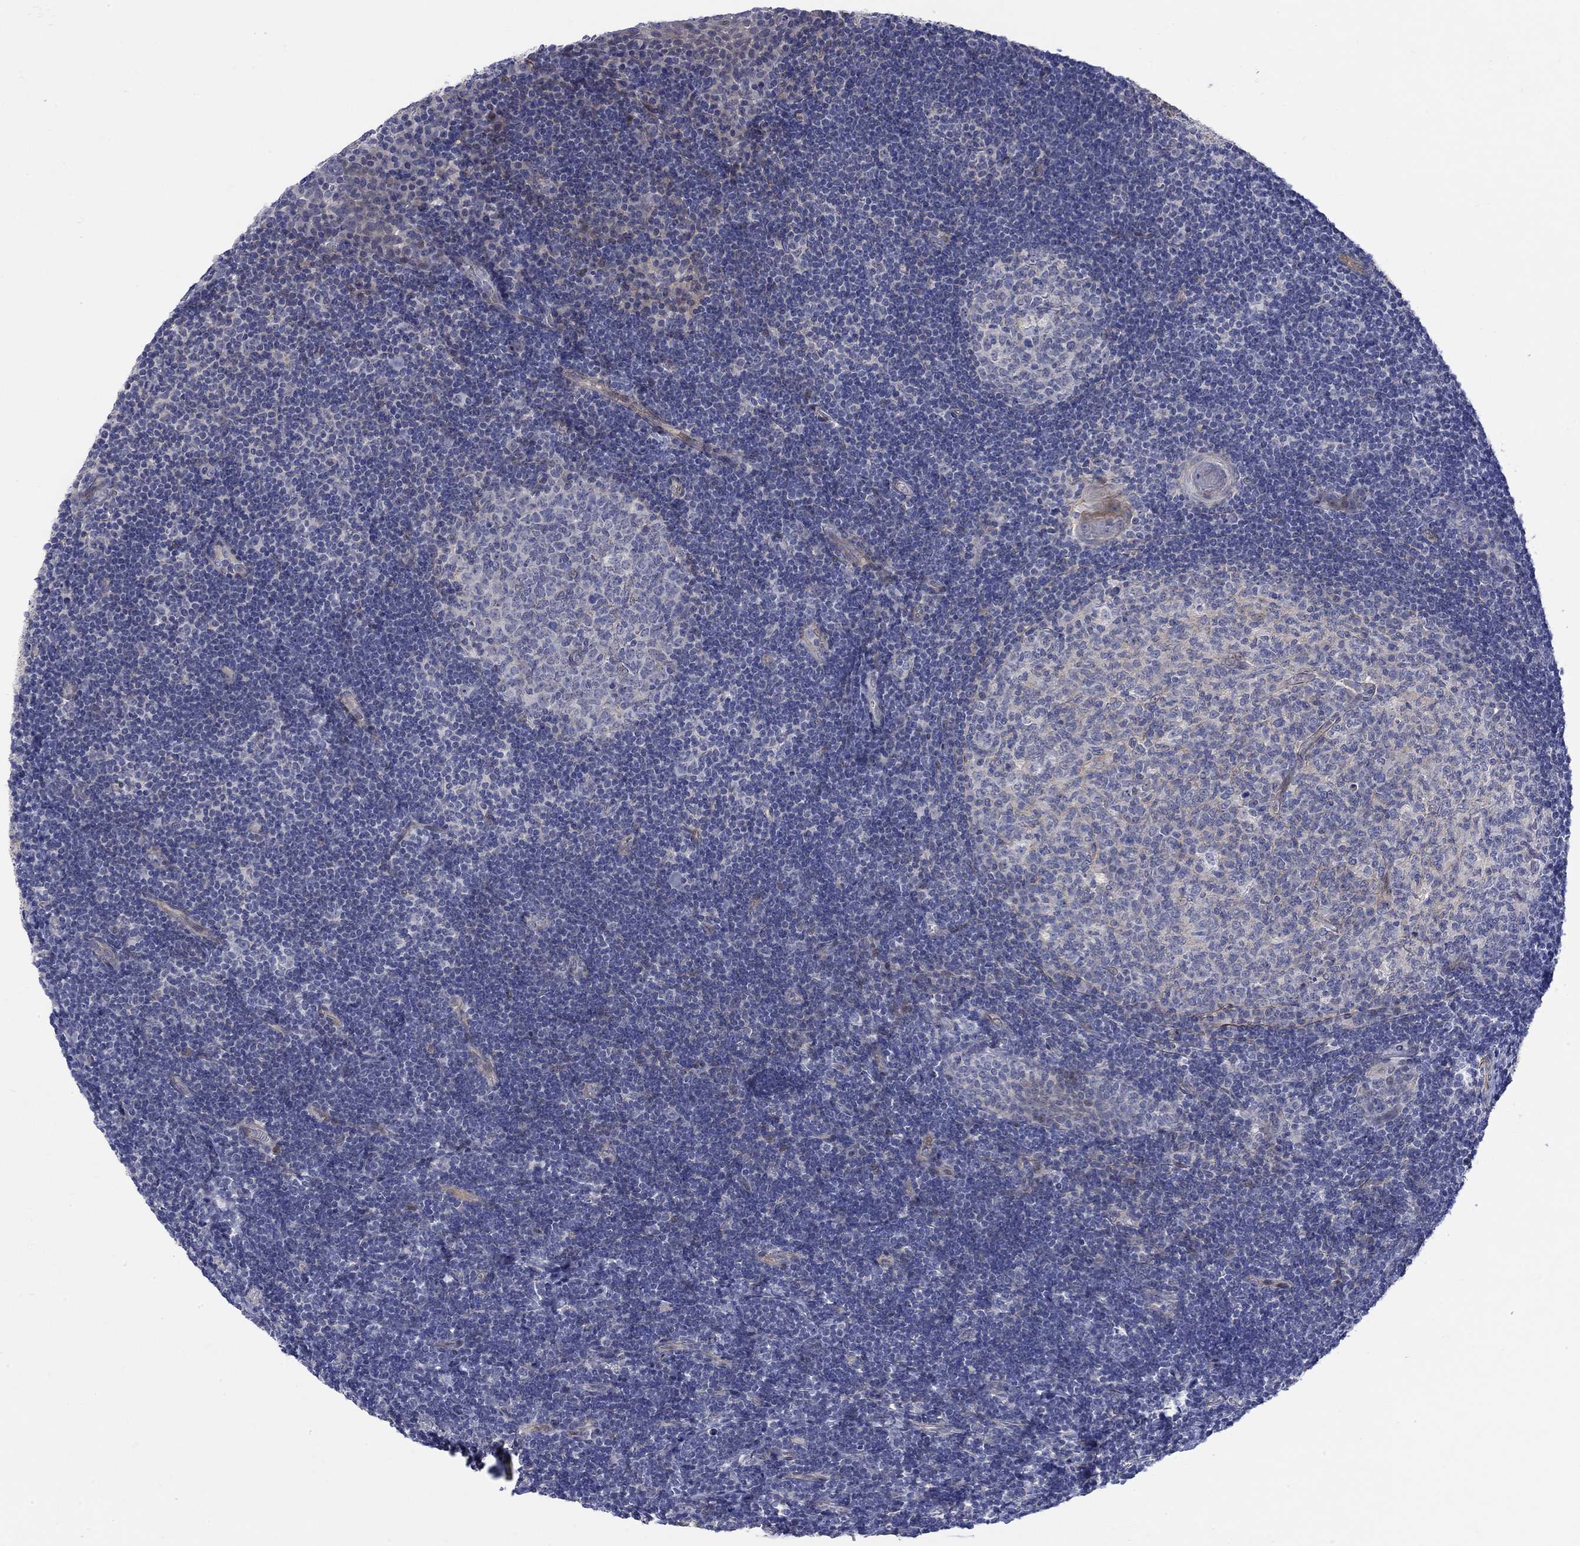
{"staining": {"intensity": "negative", "quantity": "none", "location": "none"}, "tissue": "tonsil", "cell_type": "Germinal center cells", "image_type": "normal", "snomed": [{"axis": "morphology", "description": "Normal tissue, NOS"}, {"axis": "topography", "description": "Tonsil"}], "caption": "The immunohistochemistry (IHC) photomicrograph has no significant expression in germinal center cells of tonsil.", "gene": "SCN7A", "patient": {"sex": "female", "age": 13}}